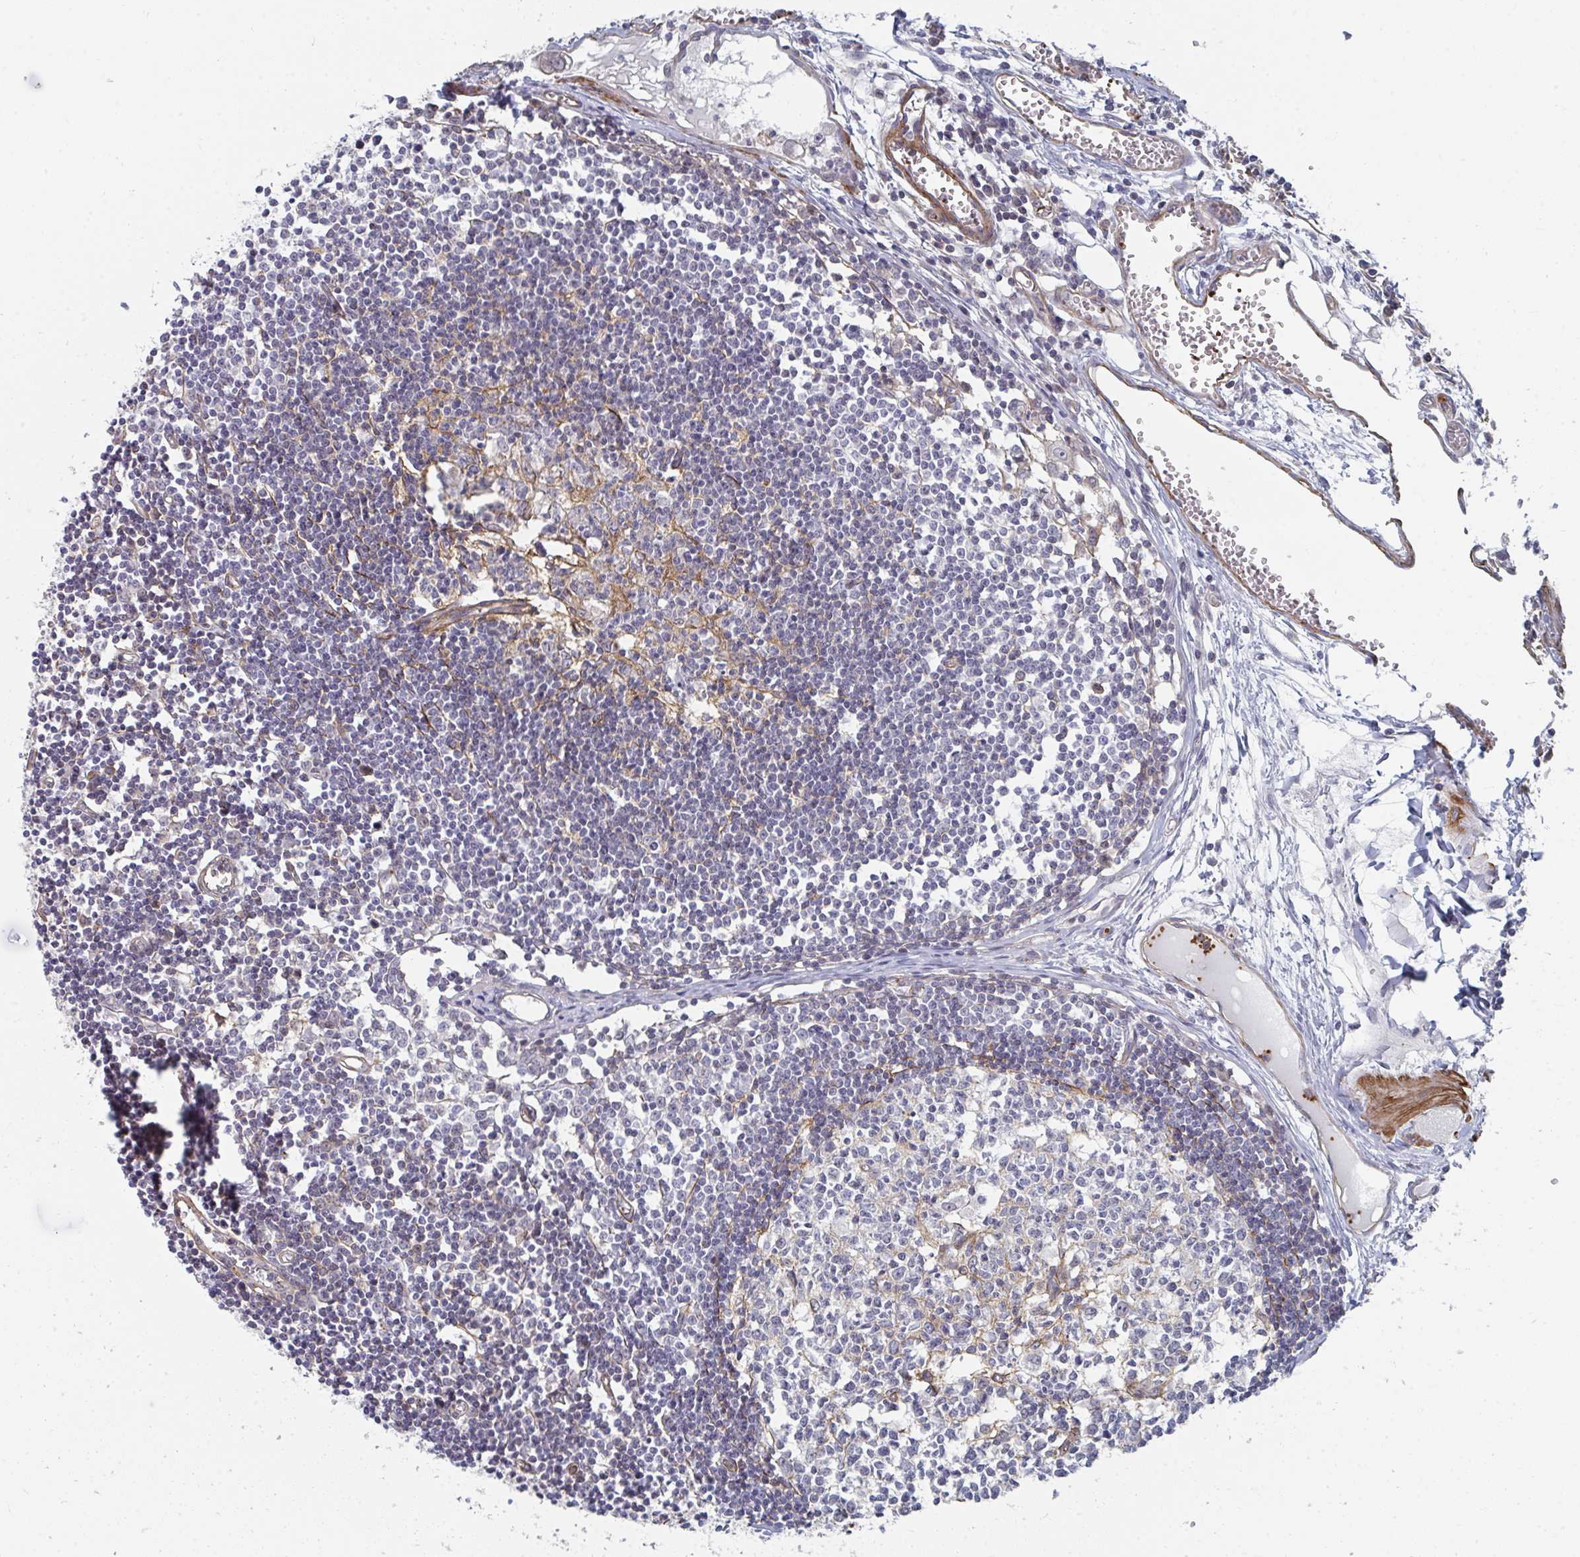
{"staining": {"intensity": "moderate", "quantity": "<25%", "location": "cytoplasmic/membranous"}, "tissue": "lymph node", "cell_type": "Germinal center cells", "image_type": "normal", "snomed": [{"axis": "morphology", "description": "Normal tissue, NOS"}, {"axis": "topography", "description": "Lymph node"}], "caption": "IHC photomicrograph of normal lymph node: lymph node stained using IHC reveals low levels of moderate protein expression localized specifically in the cytoplasmic/membranous of germinal center cells, appearing as a cytoplasmic/membranous brown color.", "gene": "NEURL4", "patient": {"sex": "female", "age": 11}}